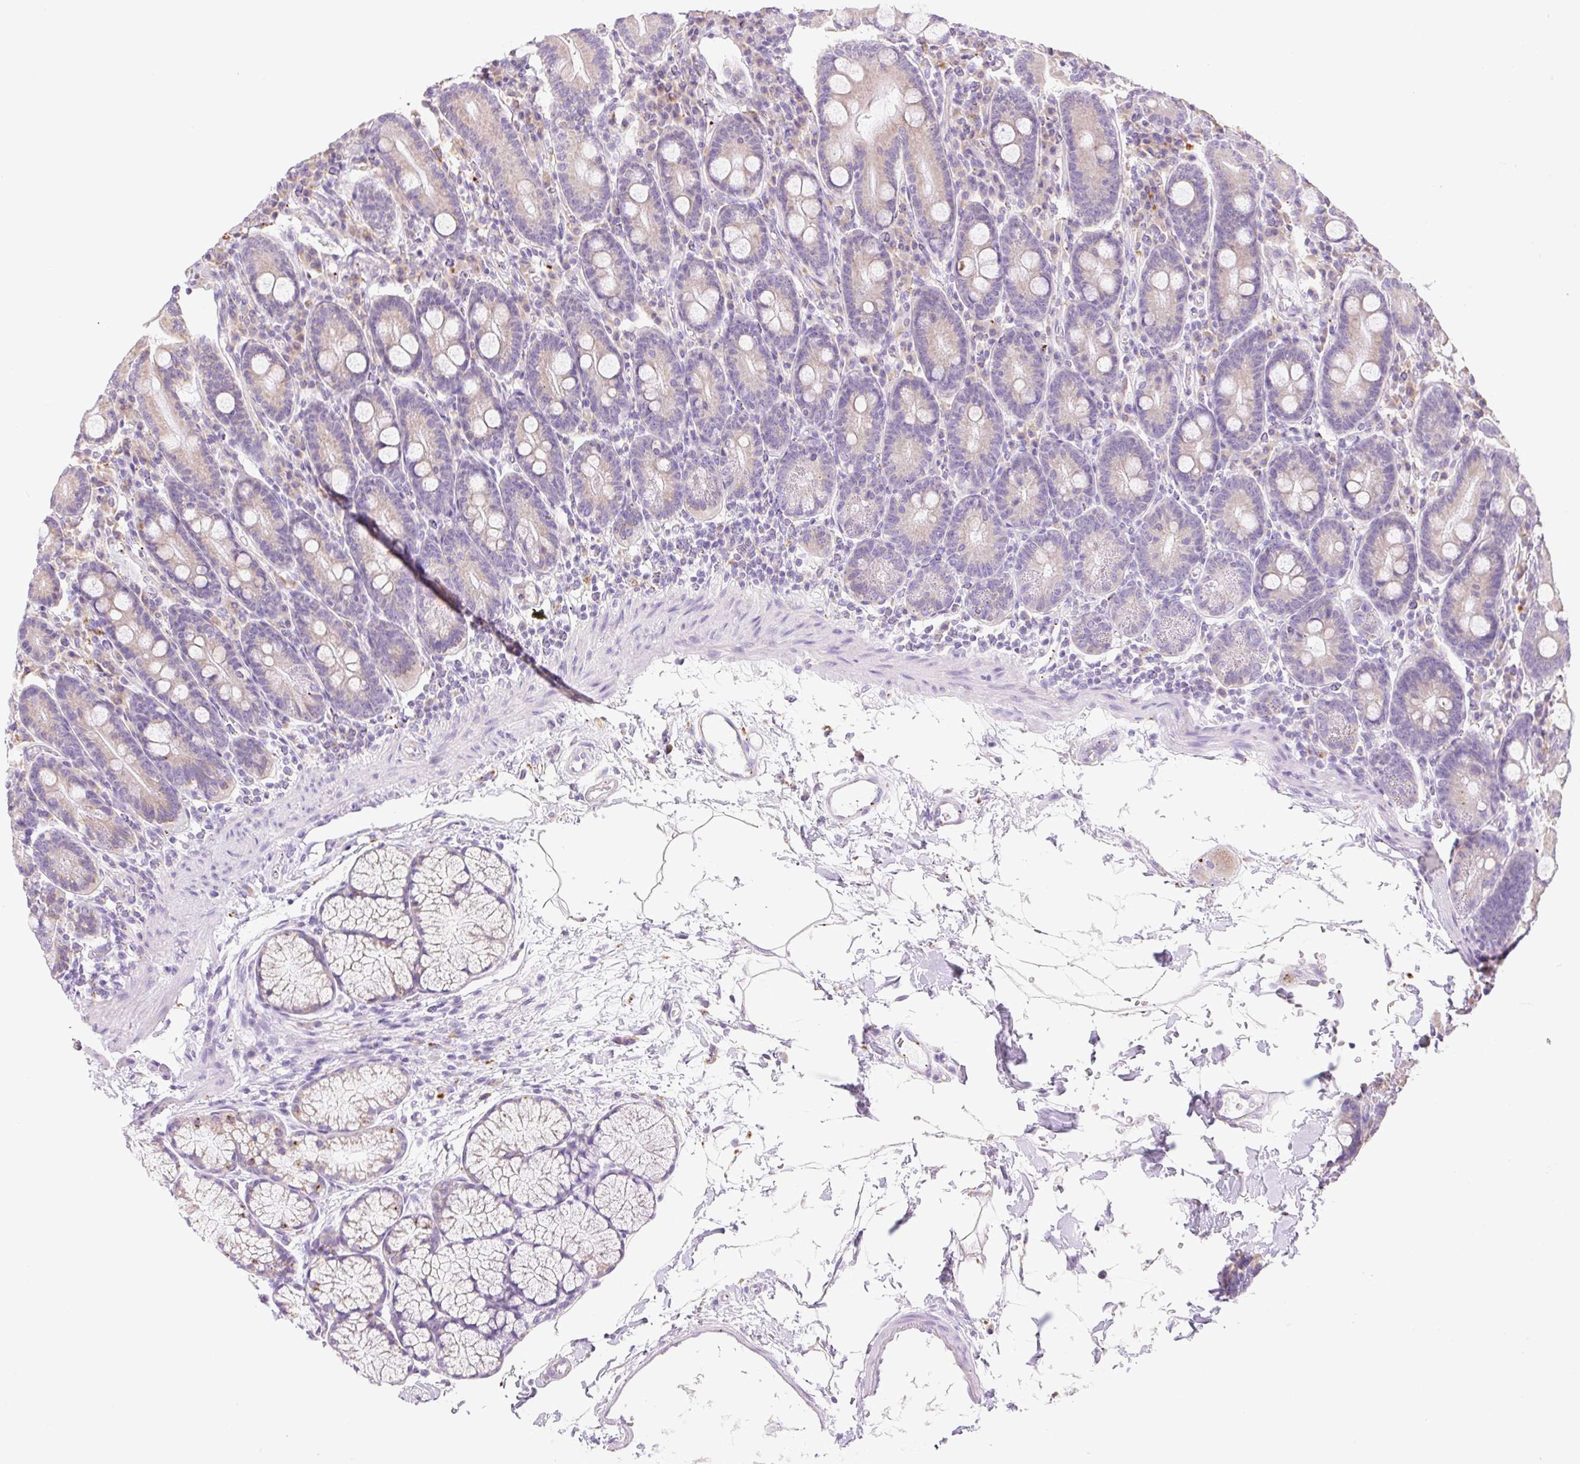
{"staining": {"intensity": "weak", "quantity": "25%-75%", "location": "cytoplasmic/membranous"}, "tissue": "duodenum", "cell_type": "Glandular cells", "image_type": "normal", "snomed": [{"axis": "morphology", "description": "Normal tissue, NOS"}, {"axis": "topography", "description": "Duodenum"}], "caption": "A histopathology image showing weak cytoplasmic/membranous positivity in approximately 25%-75% of glandular cells in normal duodenum, as visualized by brown immunohistochemical staining.", "gene": "CLEC3A", "patient": {"sex": "male", "age": 35}}